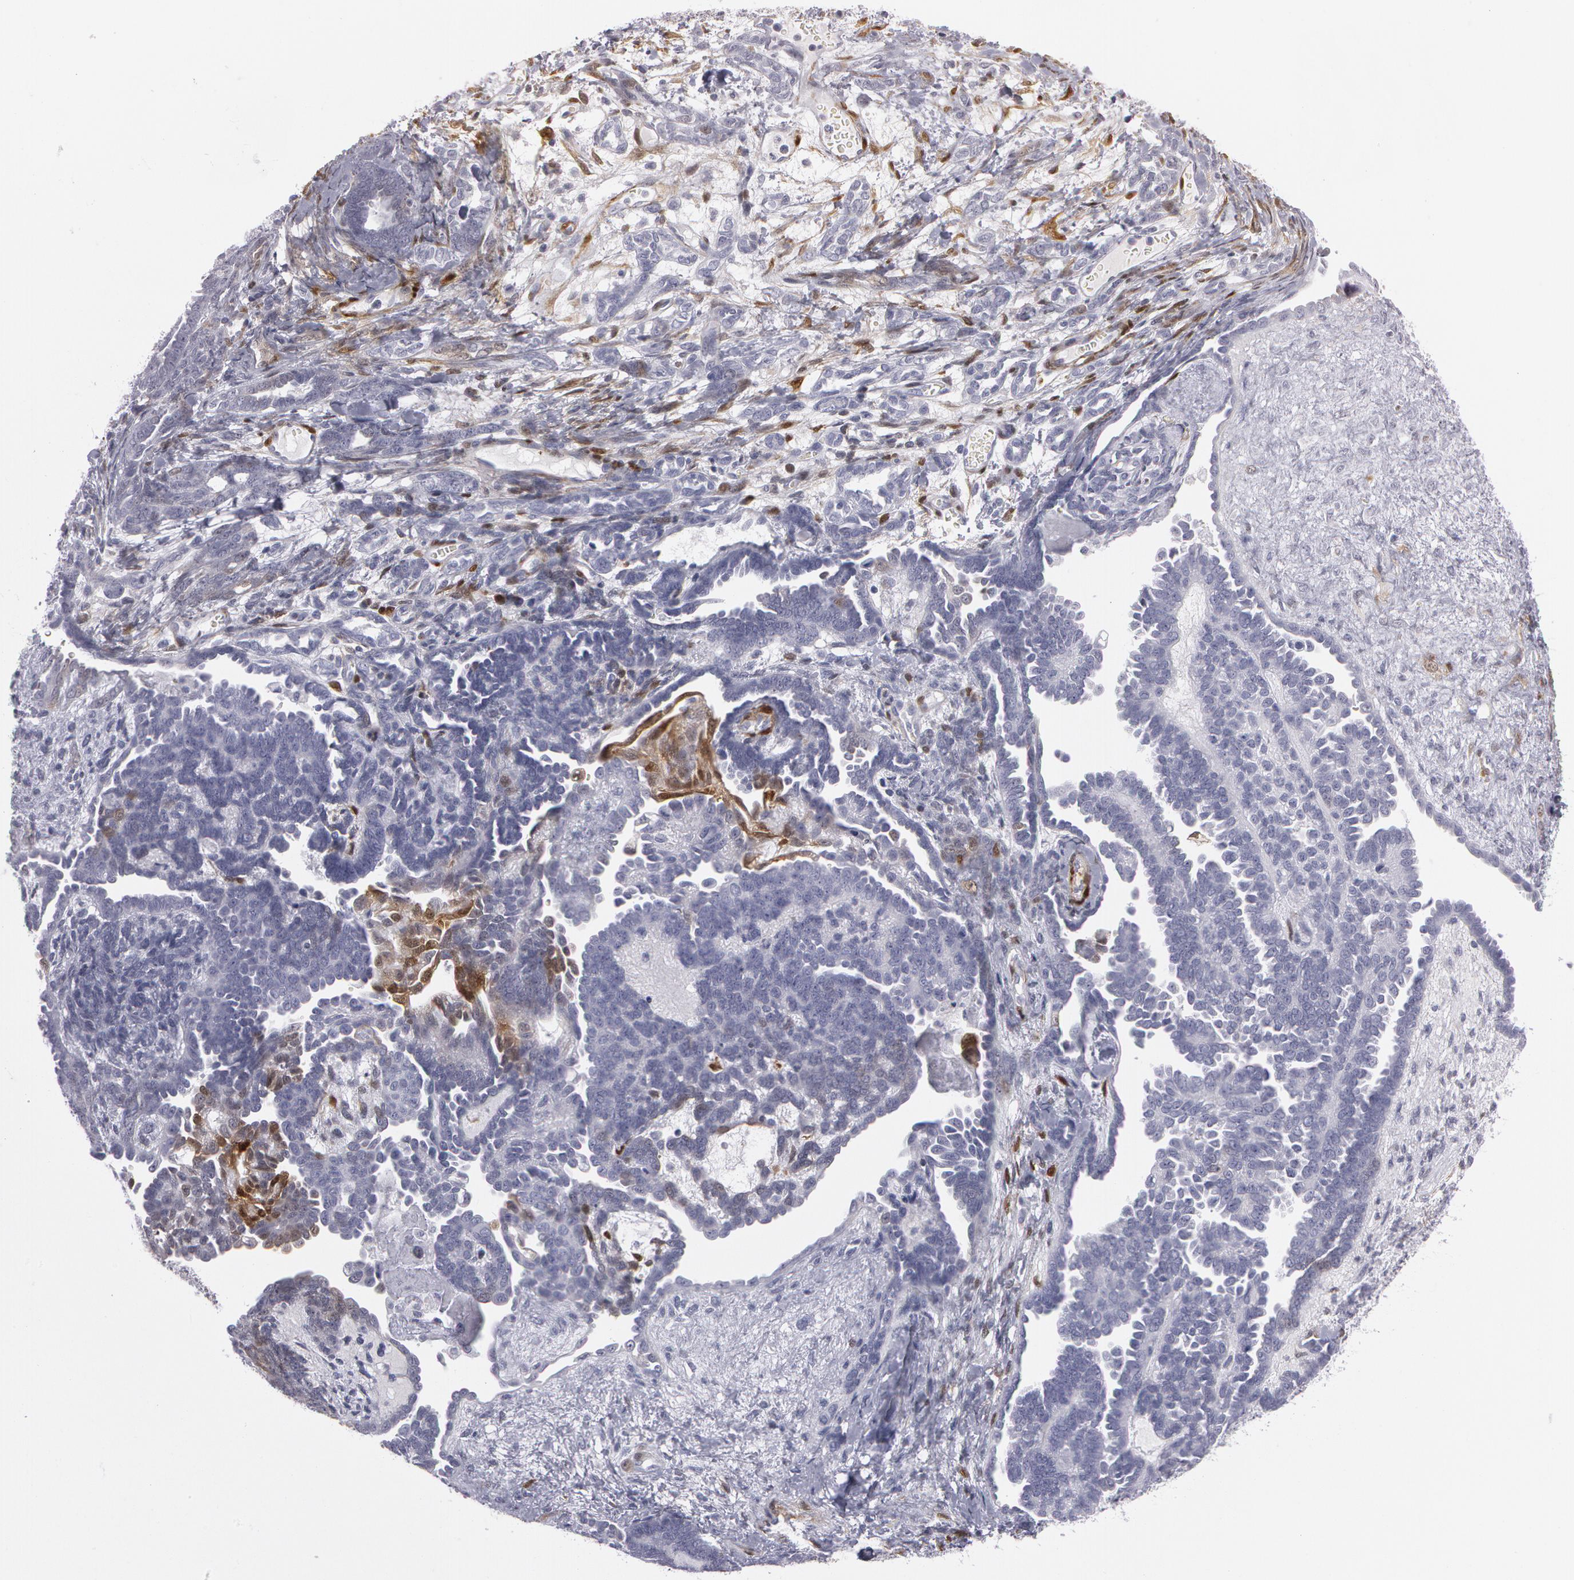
{"staining": {"intensity": "negative", "quantity": "none", "location": "none"}, "tissue": "endometrial cancer", "cell_type": "Tumor cells", "image_type": "cancer", "snomed": [{"axis": "morphology", "description": "Neoplasm, malignant, NOS"}, {"axis": "topography", "description": "Endometrium"}], "caption": "An IHC micrograph of endometrial cancer (neoplasm (malignant)) is shown. There is no staining in tumor cells of endometrial cancer (neoplasm (malignant)). Nuclei are stained in blue.", "gene": "TAGLN", "patient": {"sex": "female", "age": 74}}